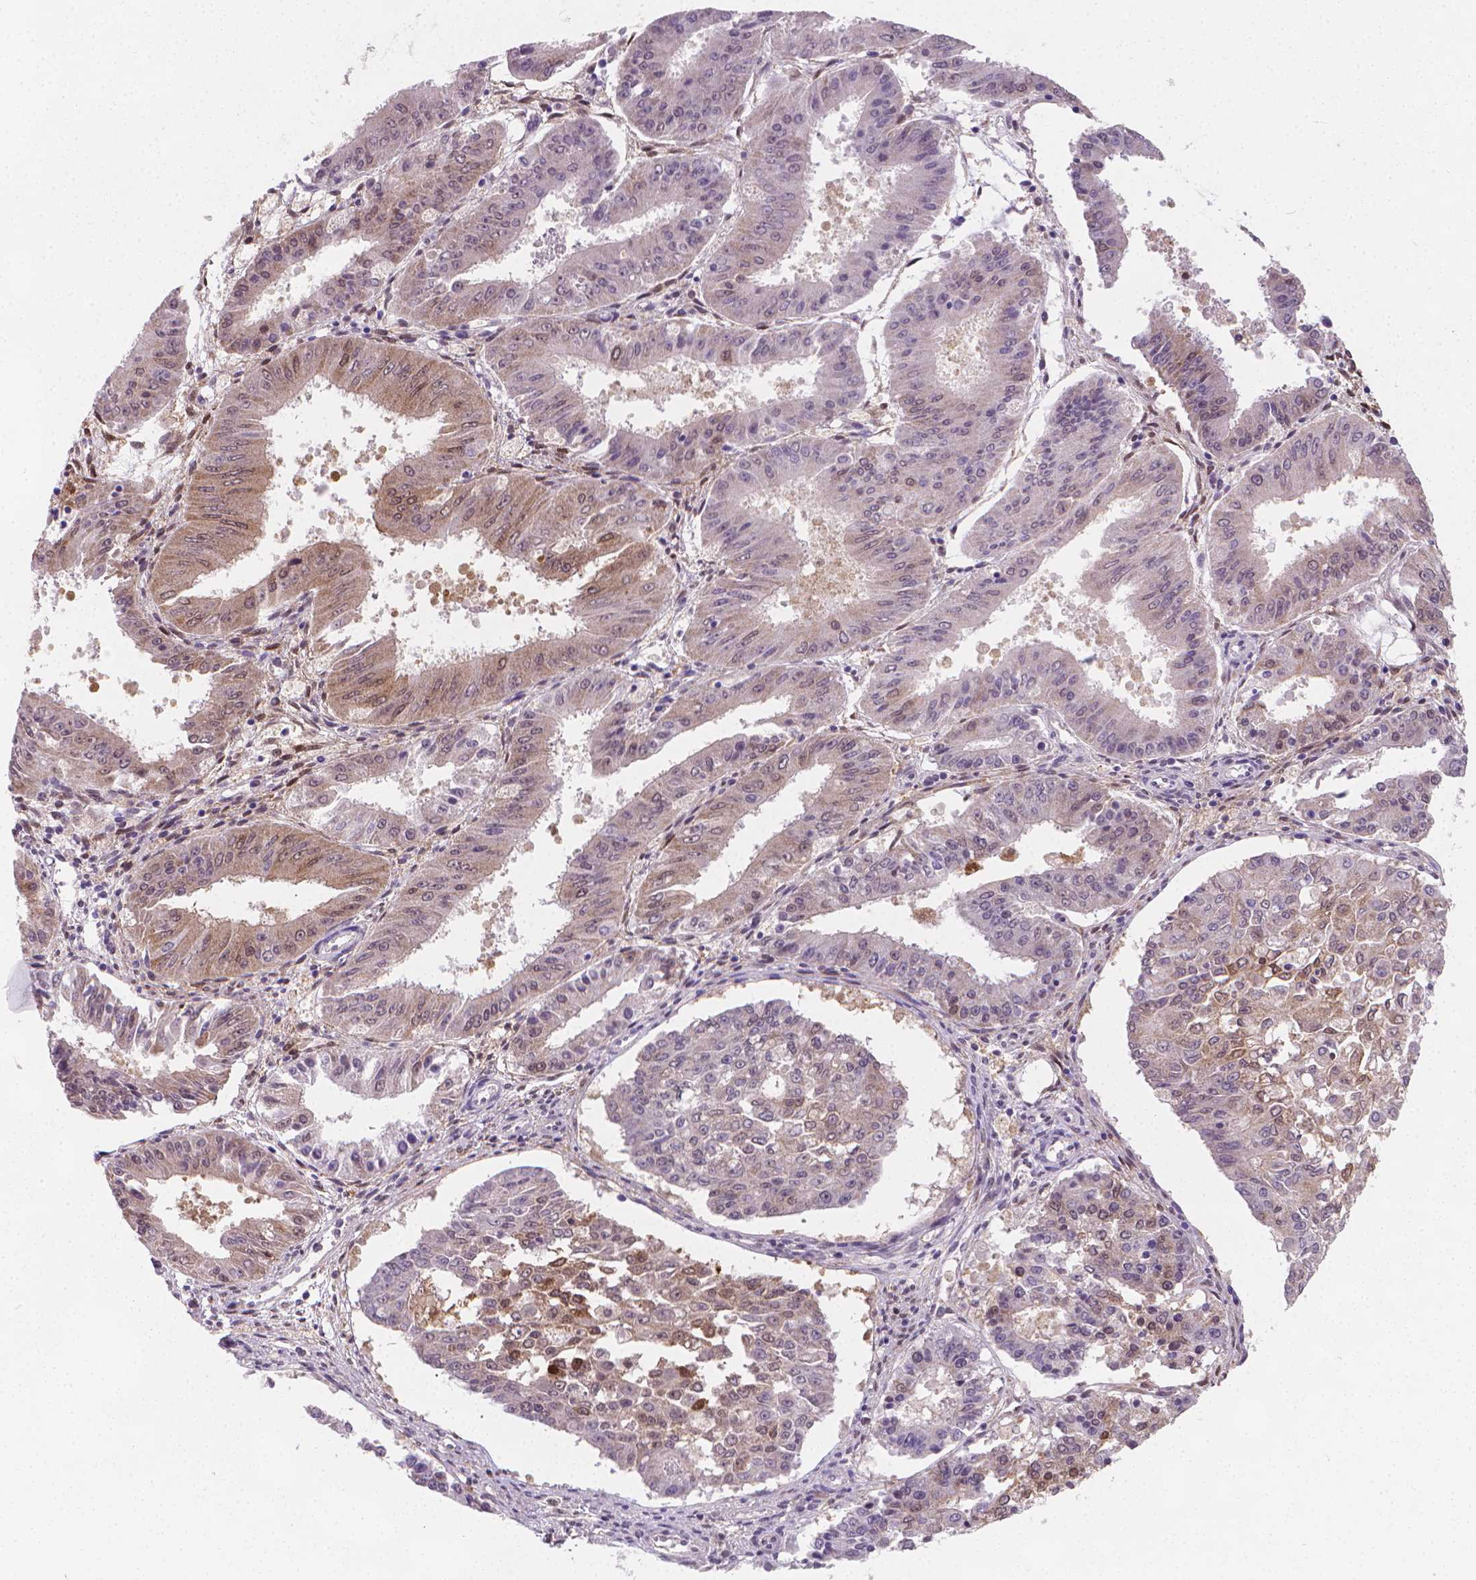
{"staining": {"intensity": "moderate", "quantity": "<25%", "location": "cytoplasmic/membranous,nuclear"}, "tissue": "ovarian cancer", "cell_type": "Tumor cells", "image_type": "cancer", "snomed": [{"axis": "morphology", "description": "Carcinoma, endometroid"}, {"axis": "topography", "description": "Ovary"}], "caption": "Ovarian cancer (endometroid carcinoma) stained for a protein demonstrates moderate cytoplasmic/membranous and nuclear positivity in tumor cells.", "gene": "TNFAIP2", "patient": {"sex": "female", "age": 42}}